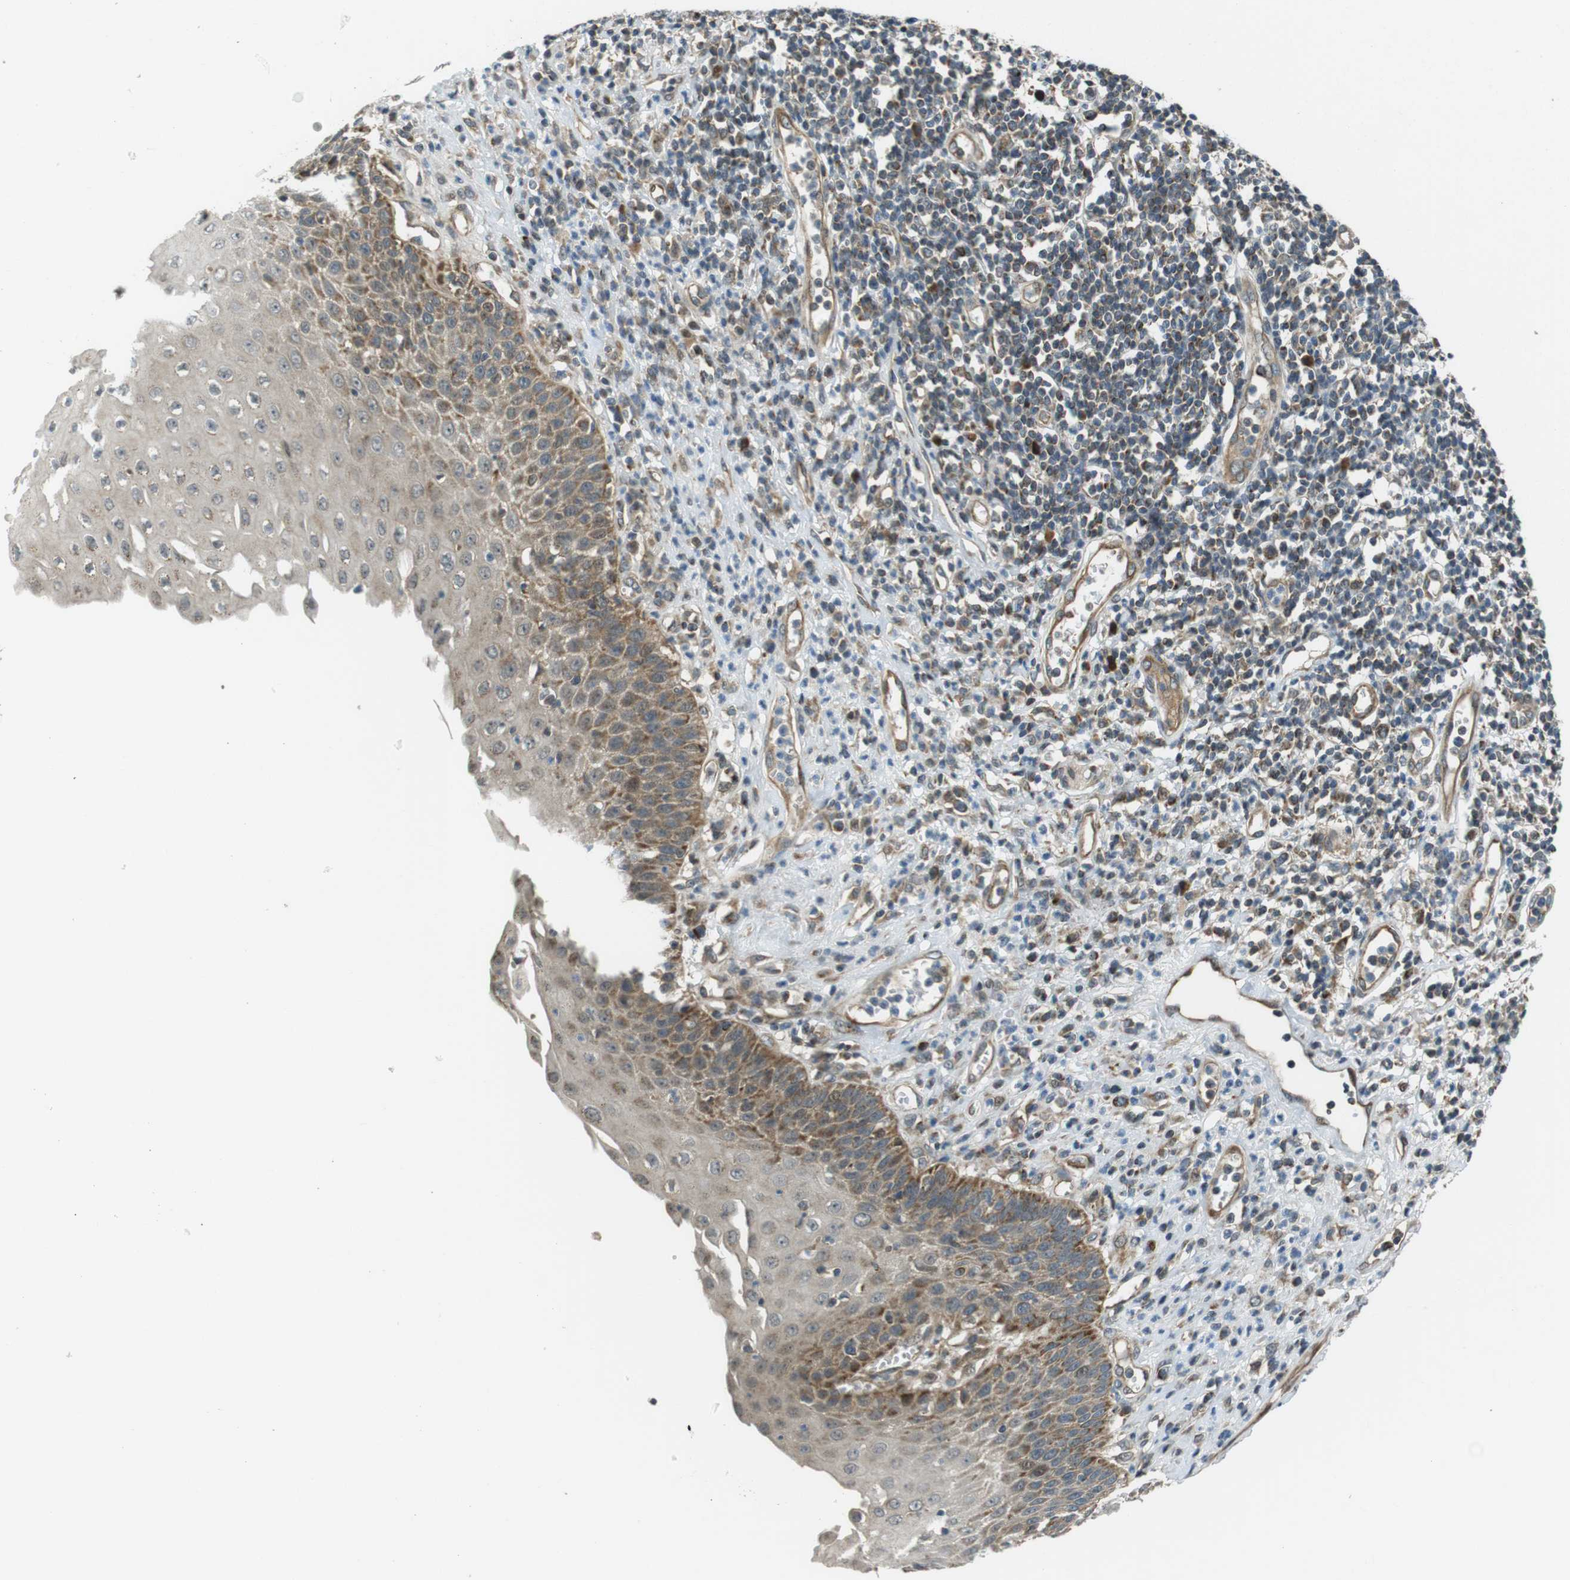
{"staining": {"intensity": "moderate", "quantity": "25%-75%", "location": "cytoplasmic/membranous"}, "tissue": "esophagus", "cell_type": "Squamous epithelial cells", "image_type": "normal", "snomed": [{"axis": "morphology", "description": "Normal tissue, NOS"}, {"axis": "morphology", "description": "Squamous cell carcinoma, NOS"}, {"axis": "topography", "description": "Esophagus"}], "caption": "A high-resolution histopathology image shows immunohistochemistry staining of normal esophagus, which exhibits moderate cytoplasmic/membranous positivity in about 25%-75% of squamous epithelial cells.", "gene": "IFFO2", "patient": {"sex": "male", "age": 65}}